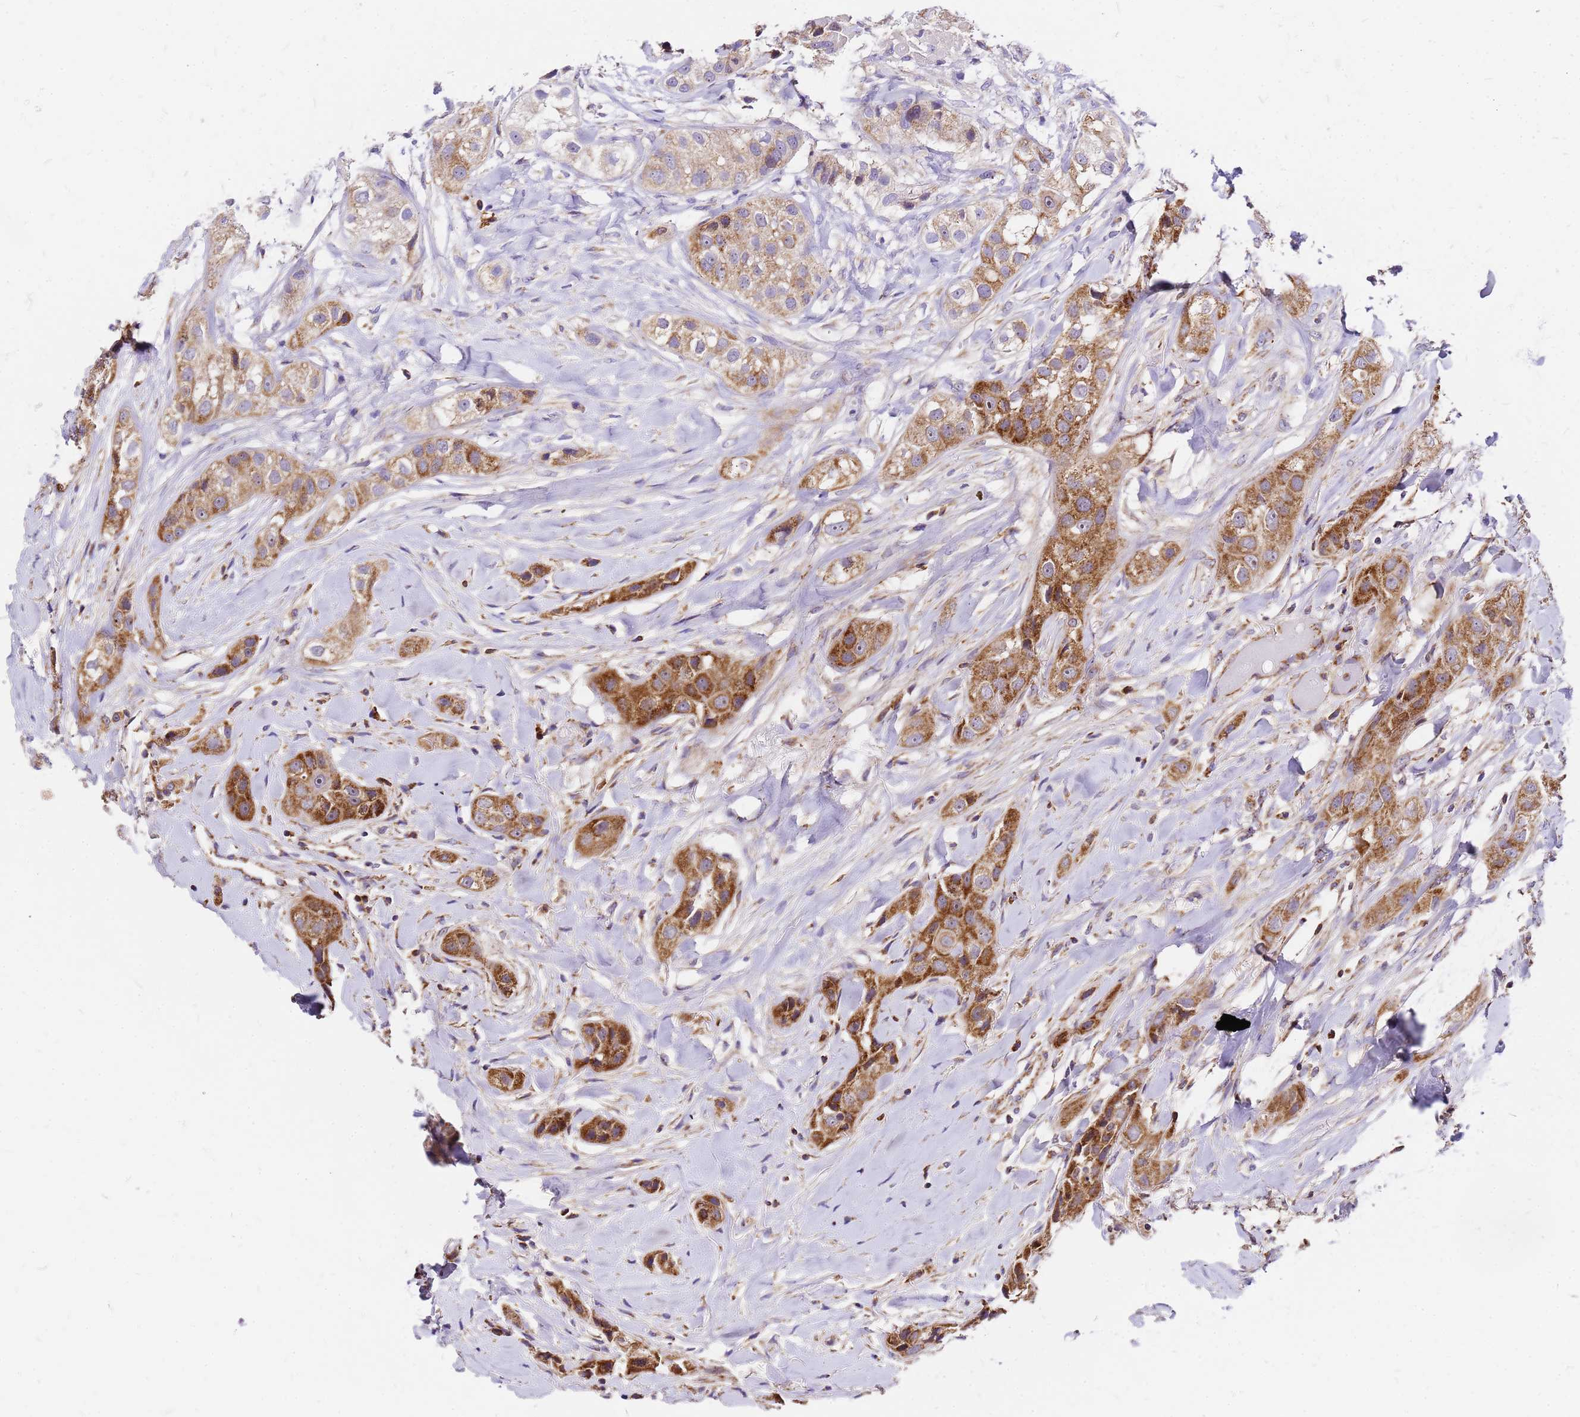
{"staining": {"intensity": "moderate", "quantity": ">75%", "location": "cytoplasmic/membranous"}, "tissue": "head and neck cancer", "cell_type": "Tumor cells", "image_type": "cancer", "snomed": [{"axis": "morphology", "description": "Normal tissue, NOS"}, {"axis": "morphology", "description": "Squamous cell carcinoma, NOS"}, {"axis": "topography", "description": "Skeletal muscle"}, {"axis": "topography", "description": "Head-Neck"}], "caption": "Brown immunohistochemical staining in human squamous cell carcinoma (head and neck) shows moderate cytoplasmic/membranous staining in about >75% of tumor cells. (IHC, brightfield microscopy, high magnification).", "gene": "MRPS26", "patient": {"sex": "male", "age": 51}}